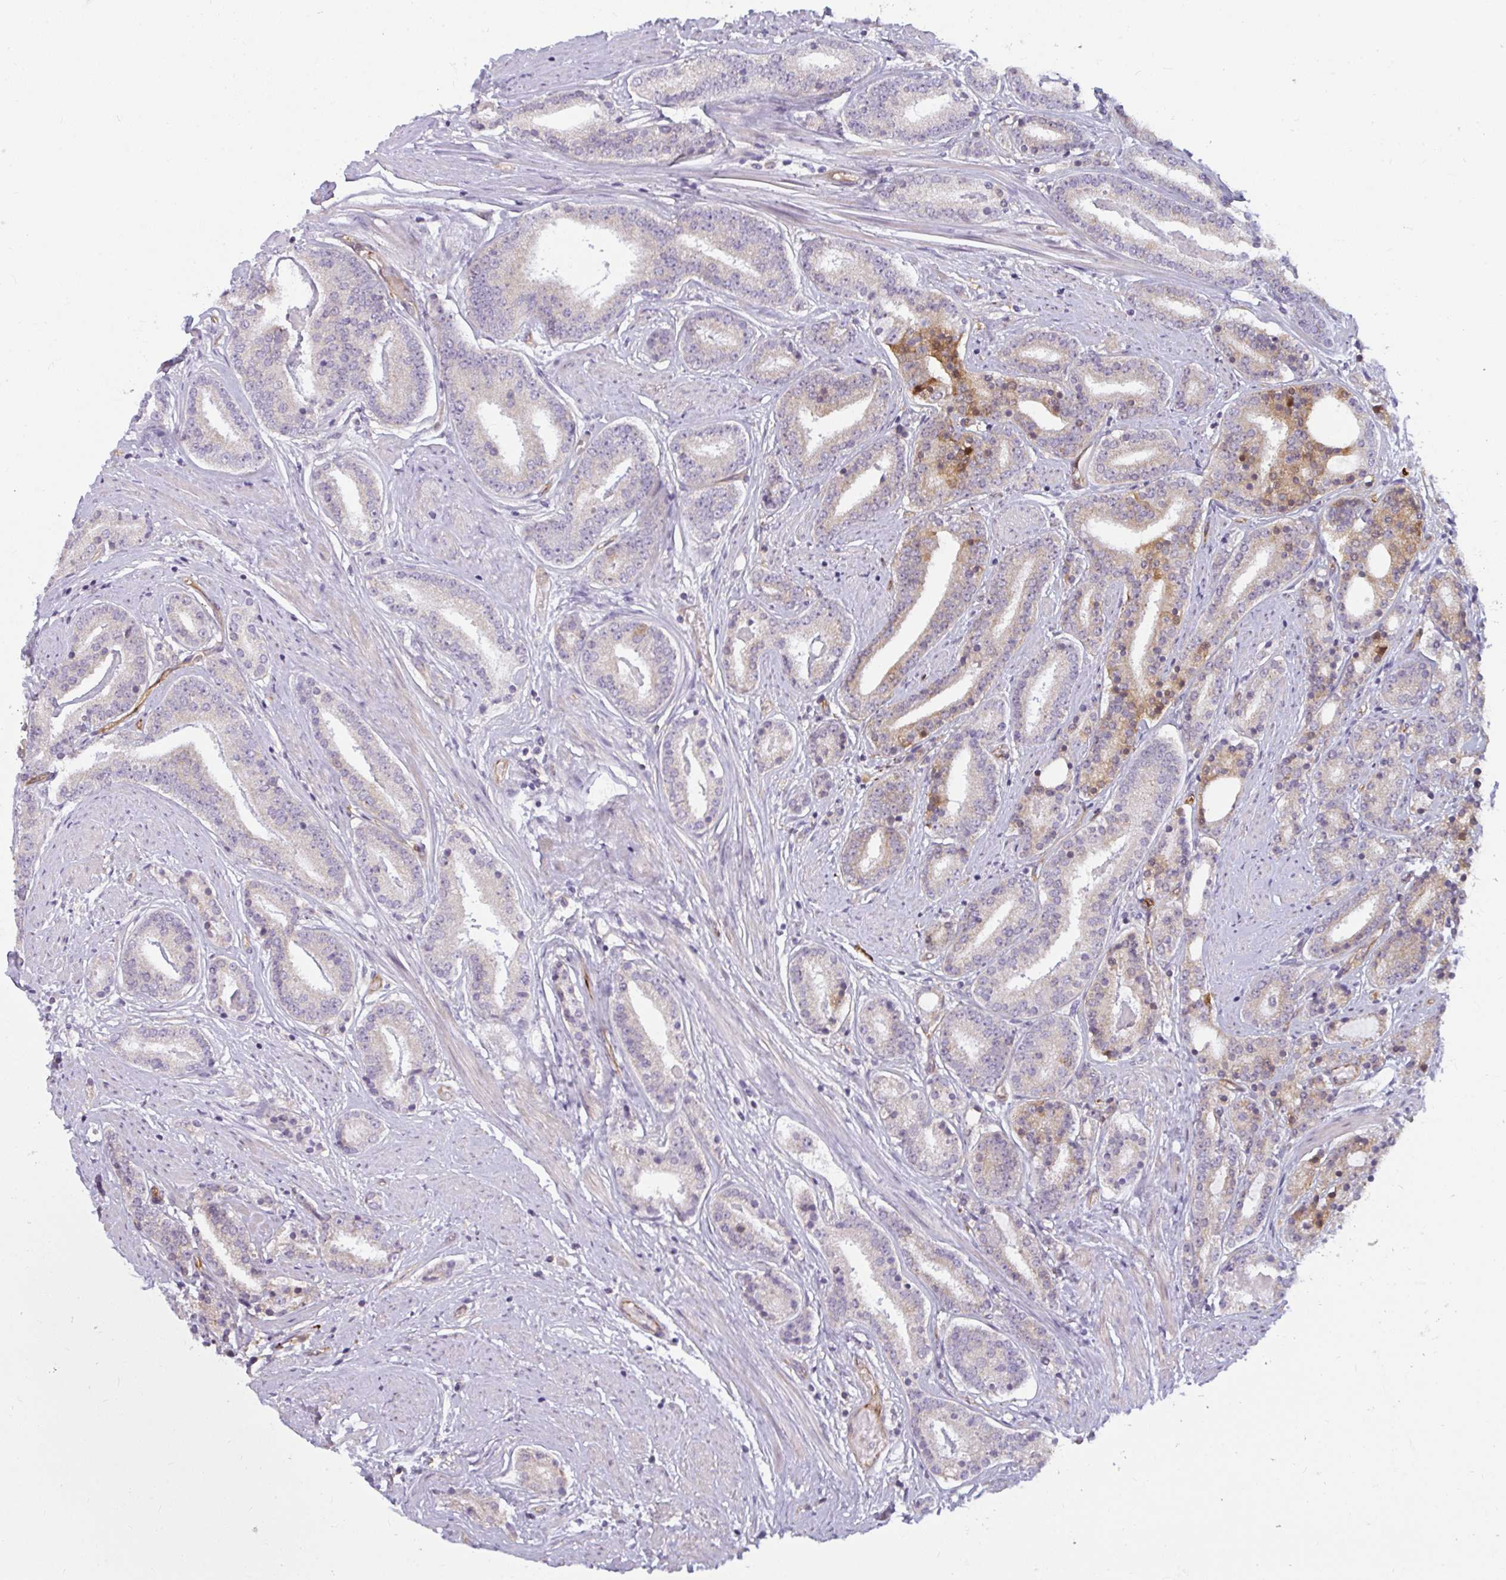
{"staining": {"intensity": "moderate", "quantity": "<25%", "location": "cytoplasmic/membranous"}, "tissue": "prostate cancer", "cell_type": "Tumor cells", "image_type": "cancer", "snomed": [{"axis": "morphology", "description": "Adenocarcinoma, High grade"}, {"axis": "topography", "description": "Prostate"}], "caption": "A brown stain shows moderate cytoplasmic/membranous expression of a protein in human high-grade adenocarcinoma (prostate) tumor cells. (DAB (3,3'-diaminobenzidine) = brown stain, brightfield microscopy at high magnification).", "gene": "IFIT3", "patient": {"sex": "male", "age": 63}}